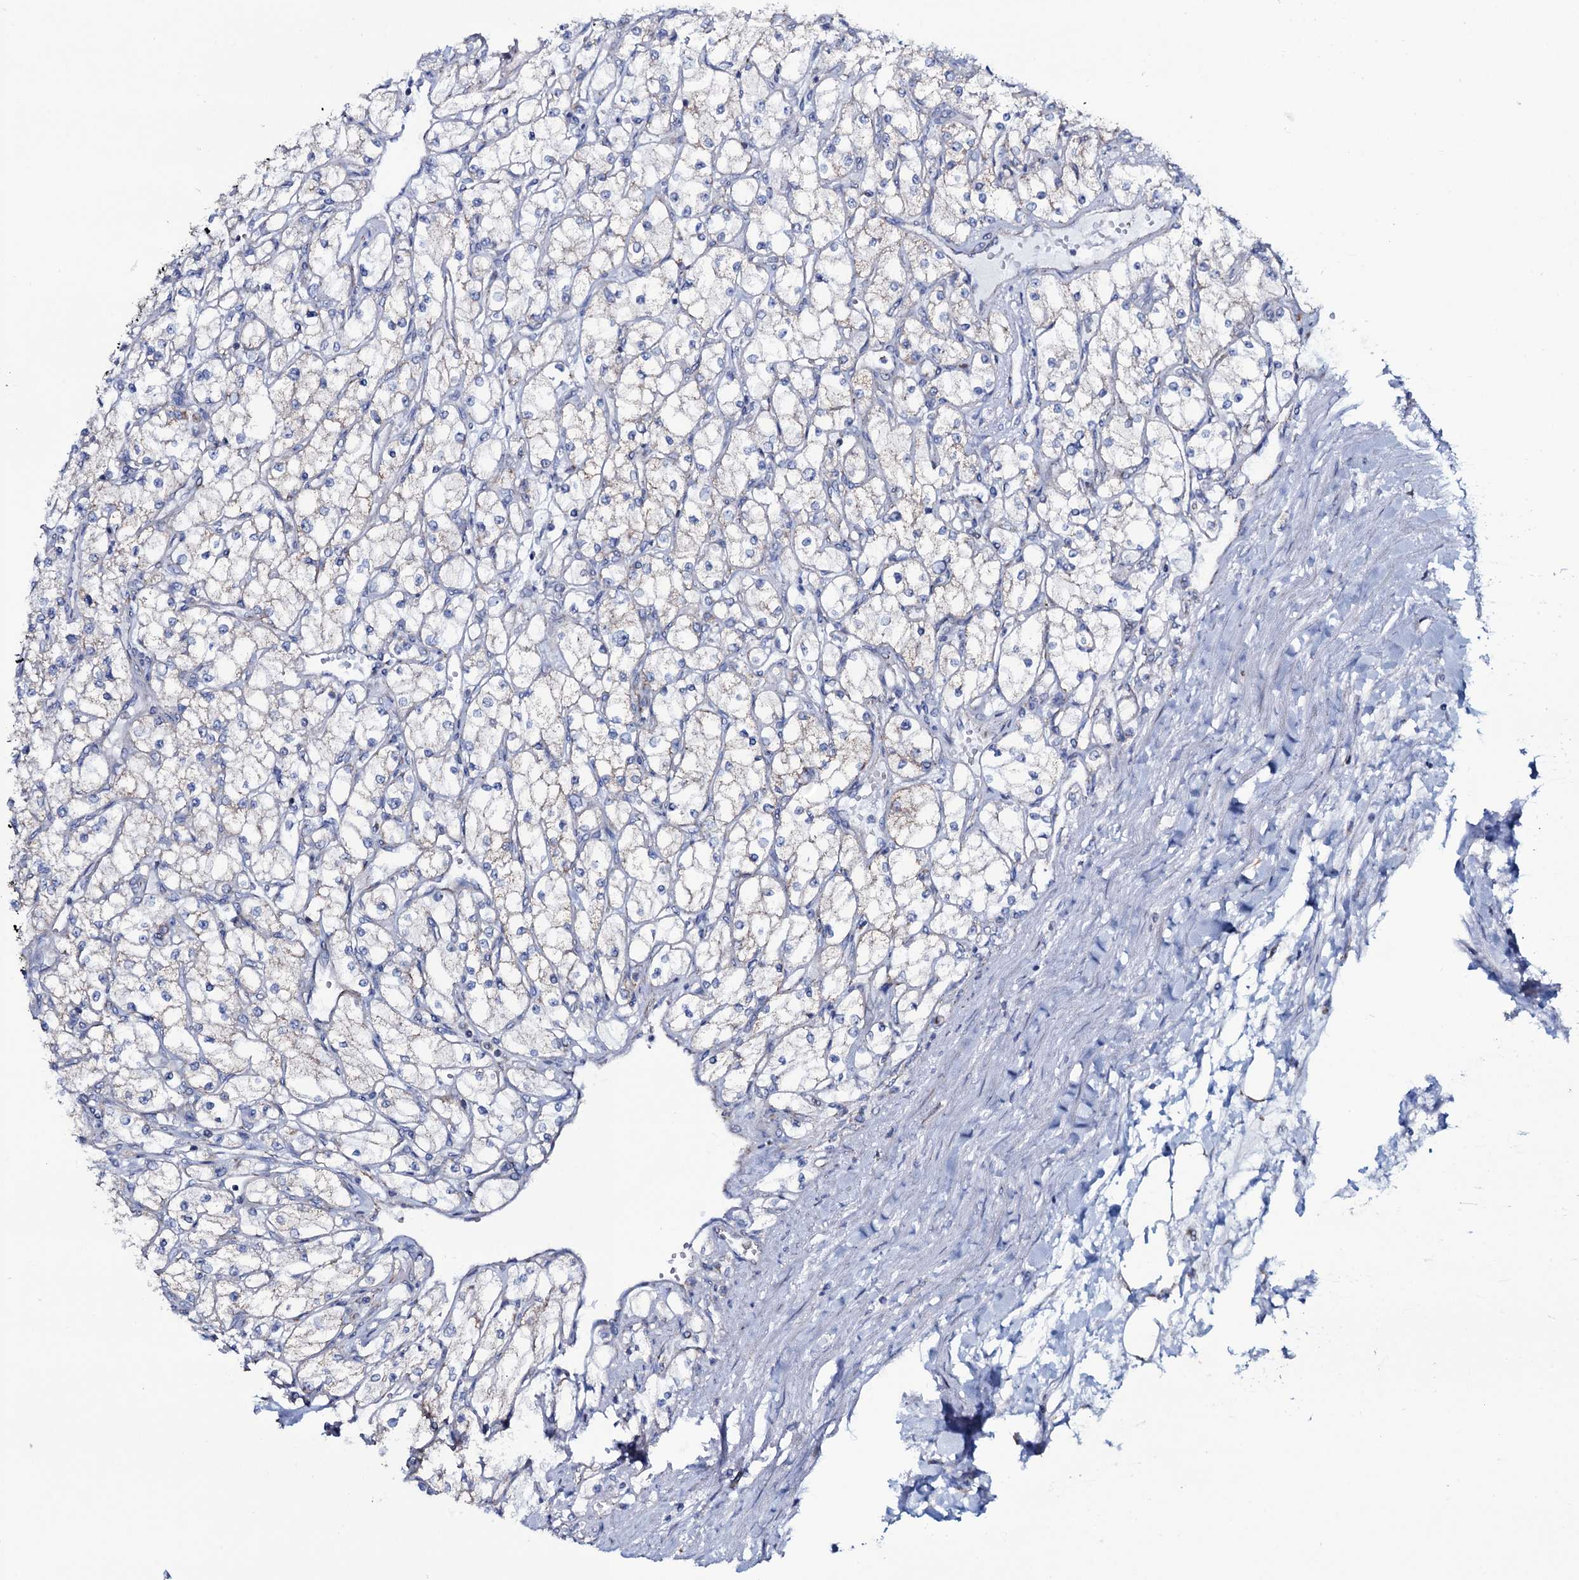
{"staining": {"intensity": "negative", "quantity": "none", "location": "none"}, "tissue": "renal cancer", "cell_type": "Tumor cells", "image_type": "cancer", "snomed": [{"axis": "morphology", "description": "Adenocarcinoma, NOS"}, {"axis": "topography", "description": "Kidney"}], "caption": "IHC image of neoplastic tissue: renal cancer (adenocarcinoma) stained with DAB (3,3'-diaminobenzidine) demonstrates no significant protein positivity in tumor cells.", "gene": "MRPS35", "patient": {"sex": "male", "age": 80}}